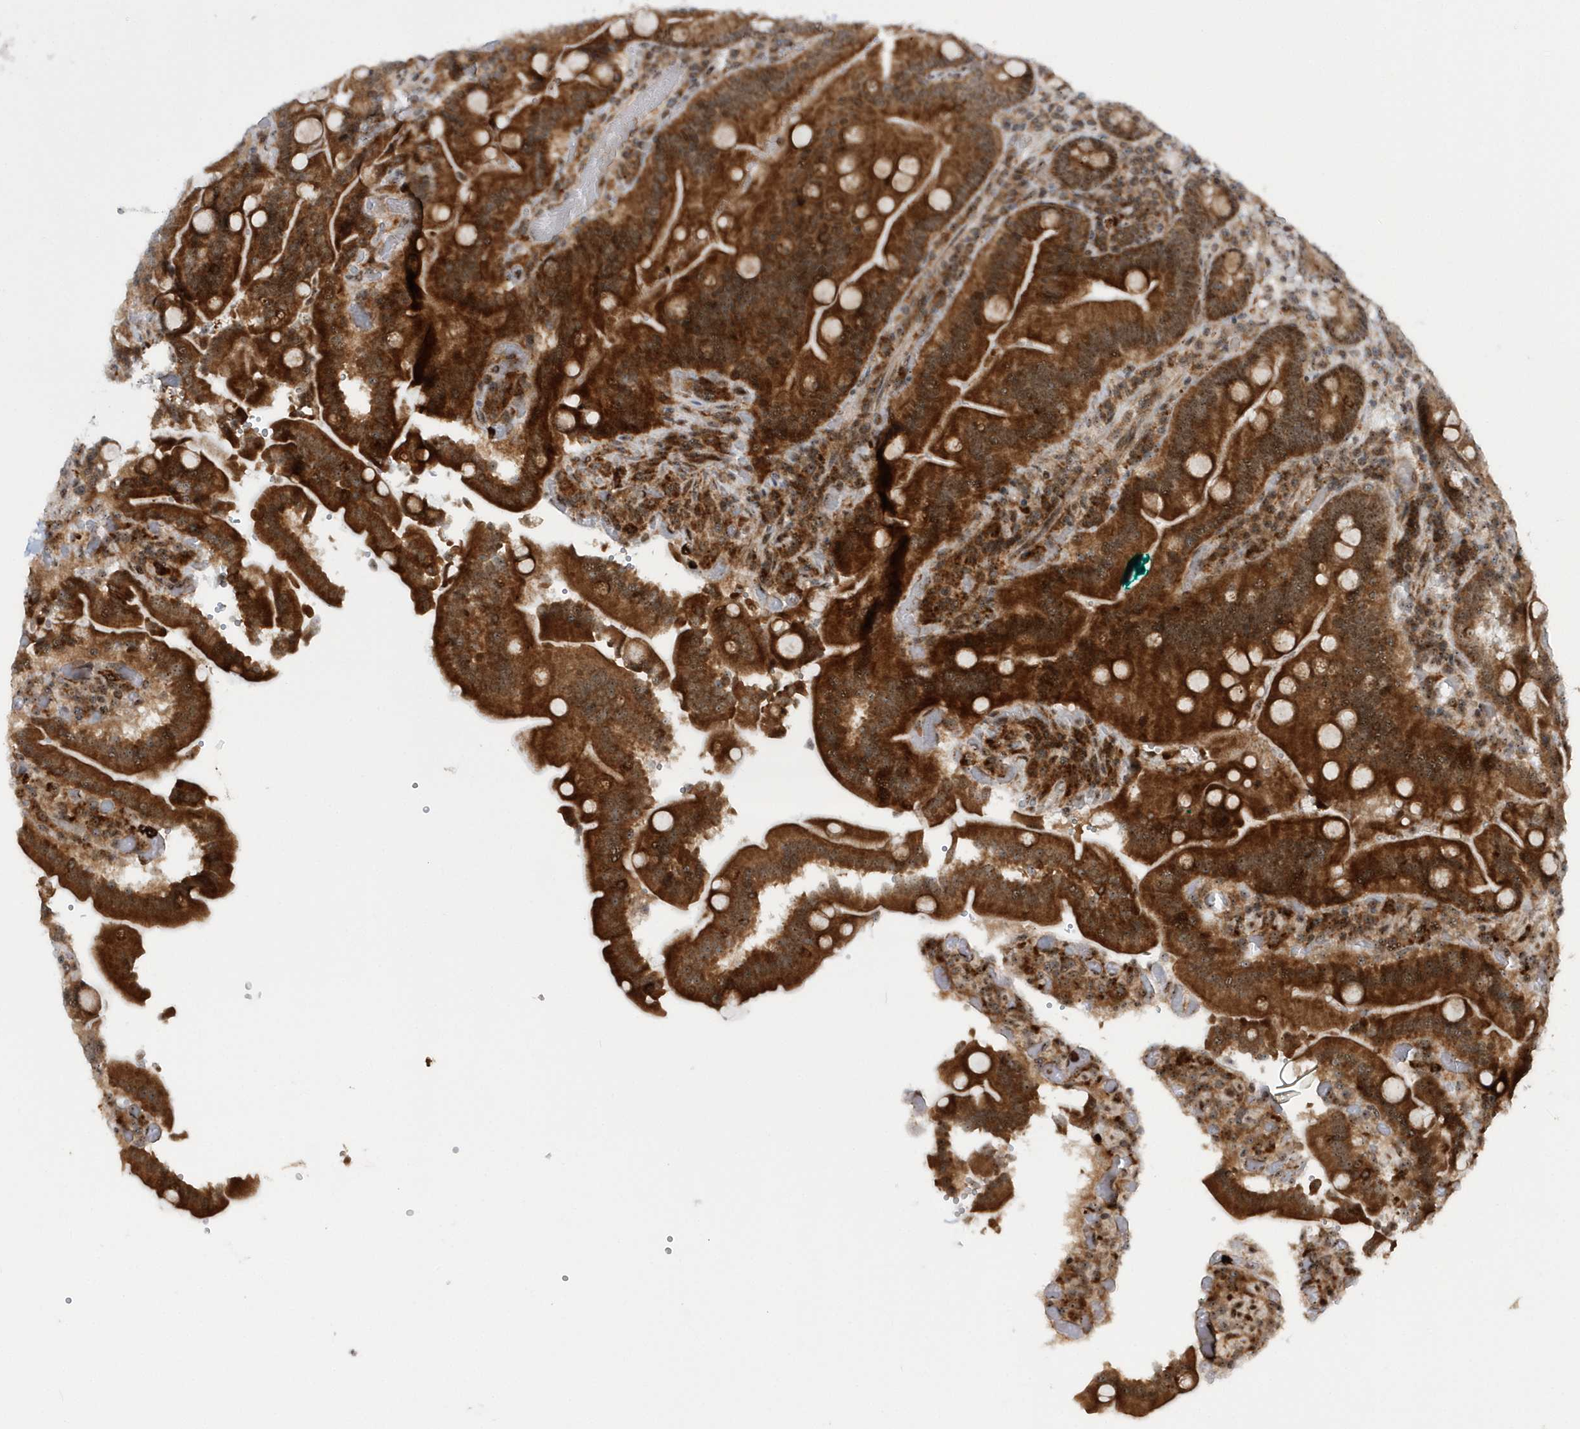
{"staining": {"intensity": "strong", "quantity": ">75%", "location": "cytoplasmic/membranous,nuclear"}, "tissue": "duodenum", "cell_type": "Glandular cells", "image_type": "normal", "snomed": [{"axis": "morphology", "description": "Normal tissue, NOS"}, {"axis": "topography", "description": "Duodenum"}], "caption": "Glandular cells show strong cytoplasmic/membranous,nuclear positivity in approximately >75% of cells in unremarkable duodenum.", "gene": "SOWAHB", "patient": {"sex": "female", "age": 62}}